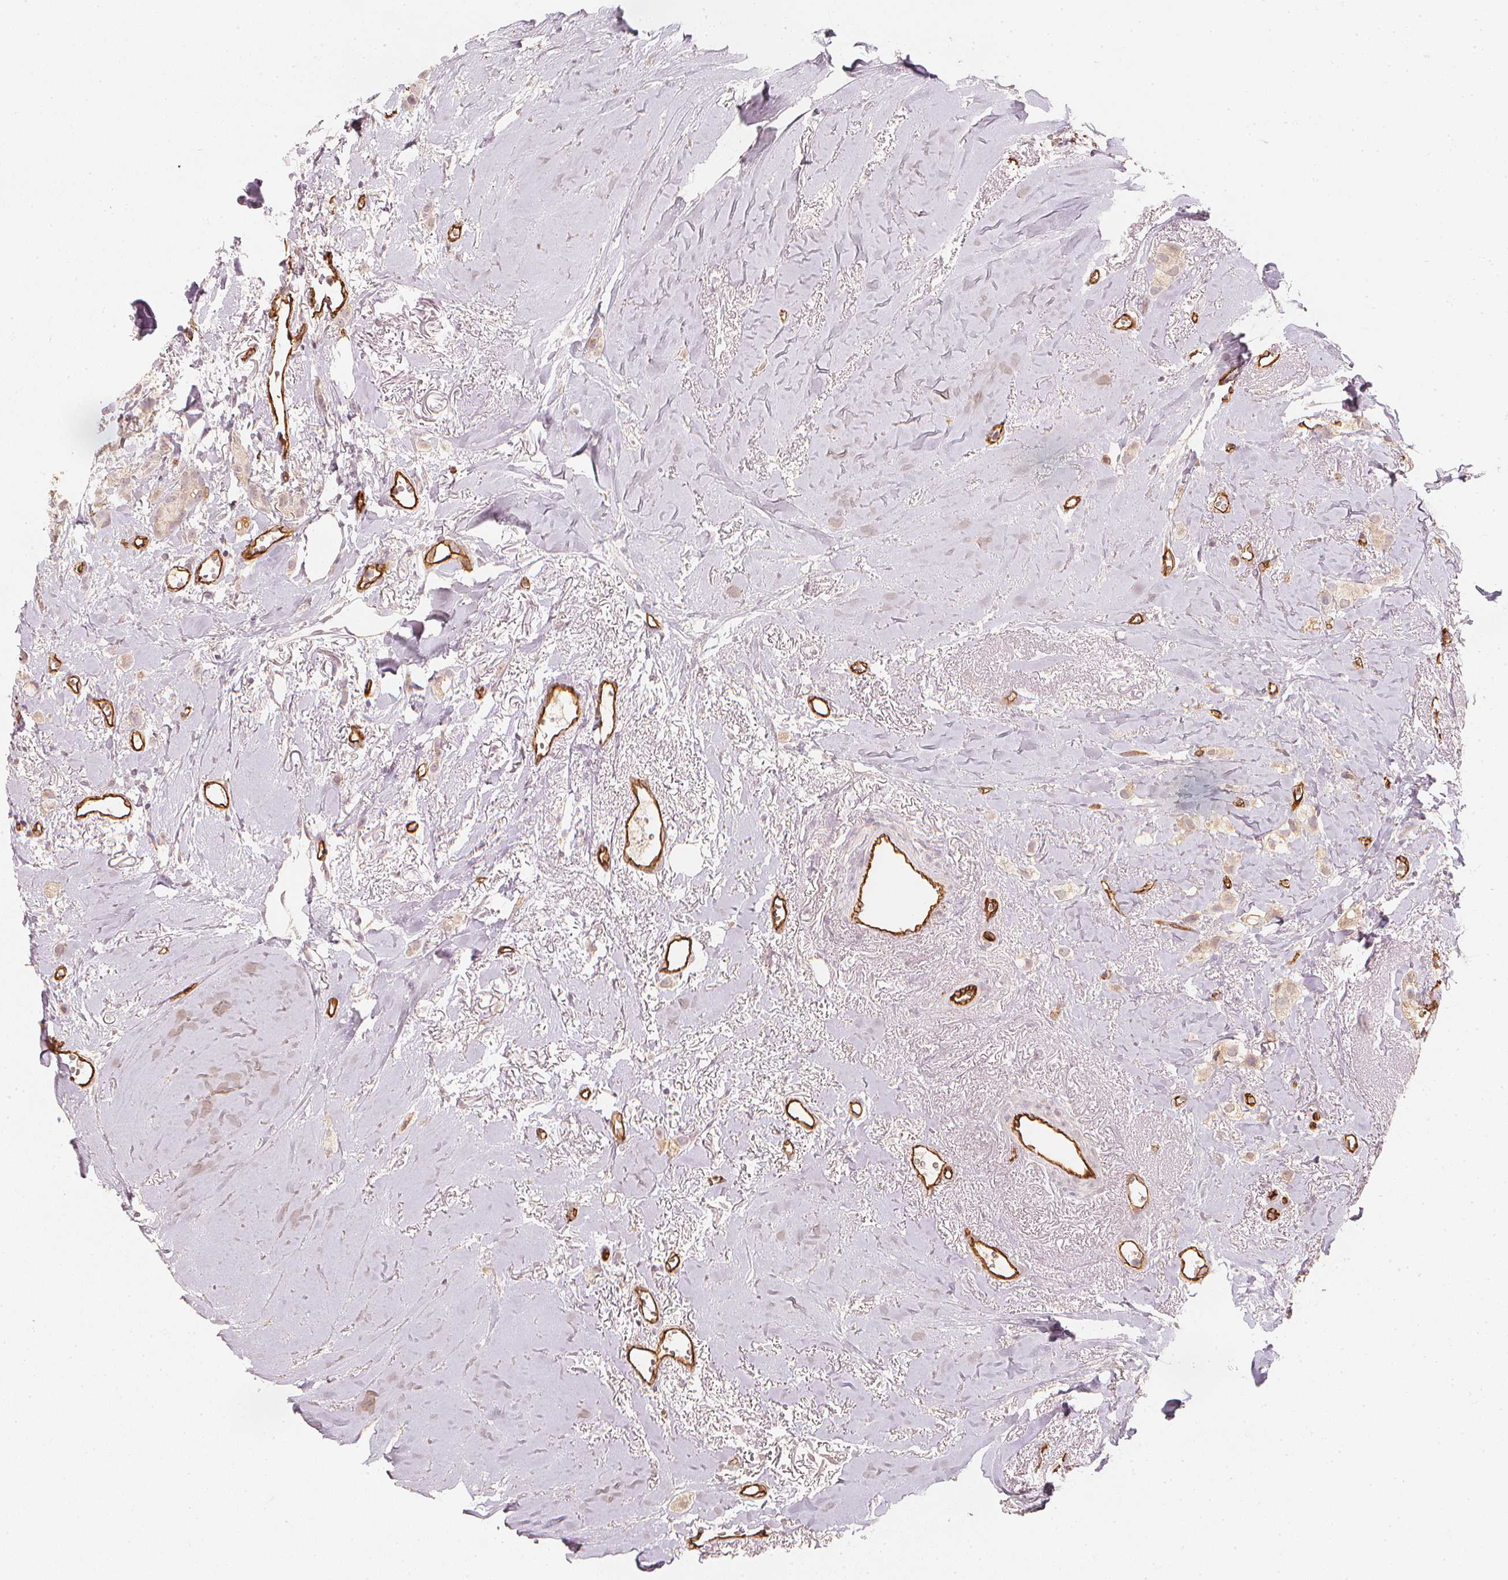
{"staining": {"intensity": "weak", "quantity": "<25%", "location": "cytoplasmic/membranous"}, "tissue": "breast cancer", "cell_type": "Tumor cells", "image_type": "cancer", "snomed": [{"axis": "morphology", "description": "Duct carcinoma"}, {"axis": "topography", "description": "Breast"}], "caption": "Immunohistochemistry histopathology image of neoplastic tissue: invasive ductal carcinoma (breast) stained with DAB displays no significant protein positivity in tumor cells.", "gene": "CIB1", "patient": {"sex": "female", "age": 85}}